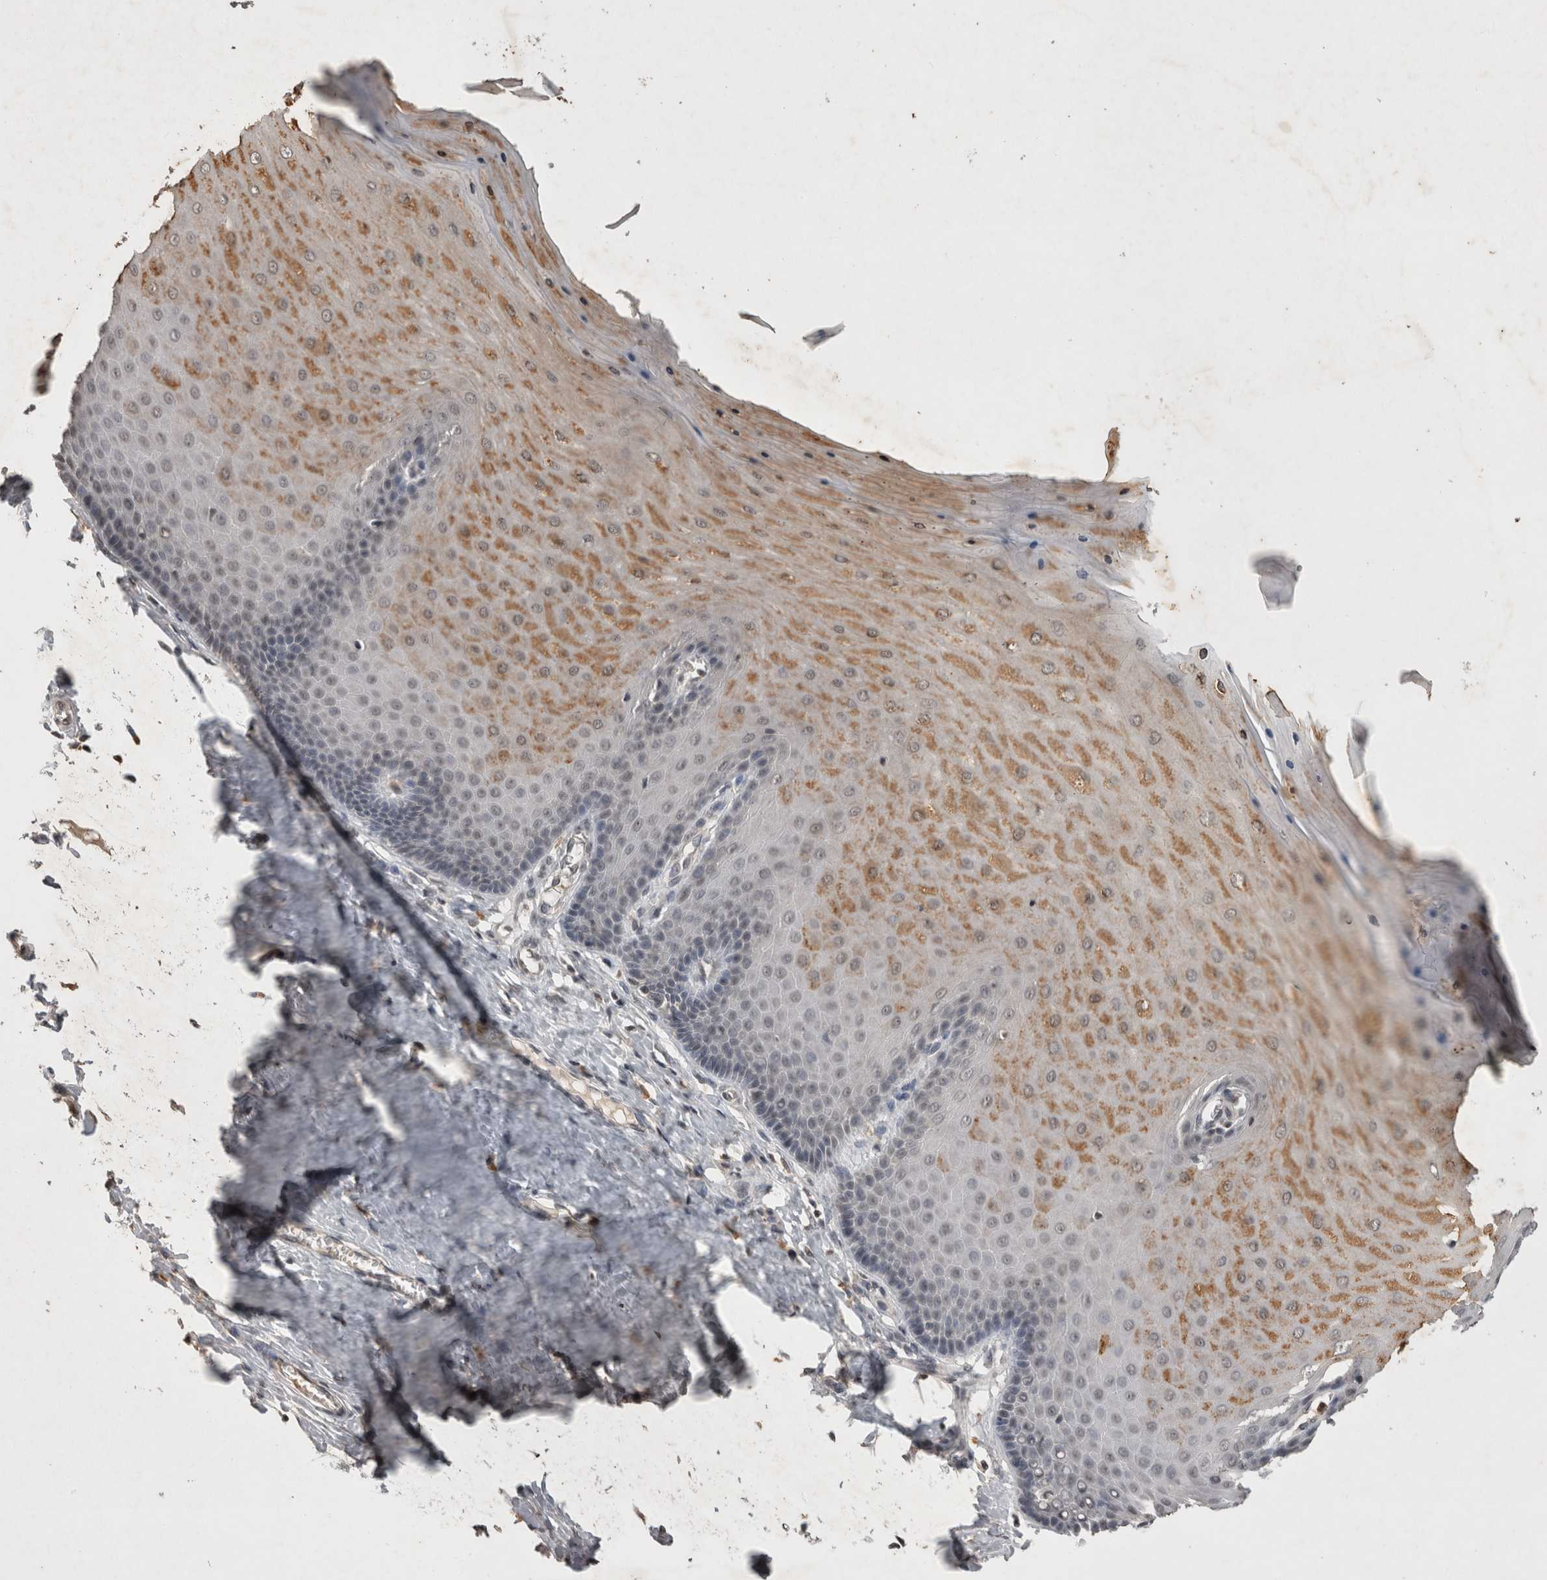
{"staining": {"intensity": "negative", "quantity": "none", "location": "none"}, "tissue": "cervix", "cell_type": "Glandular cells", "image_type": "normal", "snomed": [{"axis": "morphology", "description": "Normal tissue, NOS"}, {"axis": "topography", "description": "Cervix"}], "caption": "A high-resolution photomicrograph shows IHC staining of unremarkable cervix, which shows no significant staining in glandular cells.", "gene": "HRK", "patient": {"sex": "female", "age": 55}}